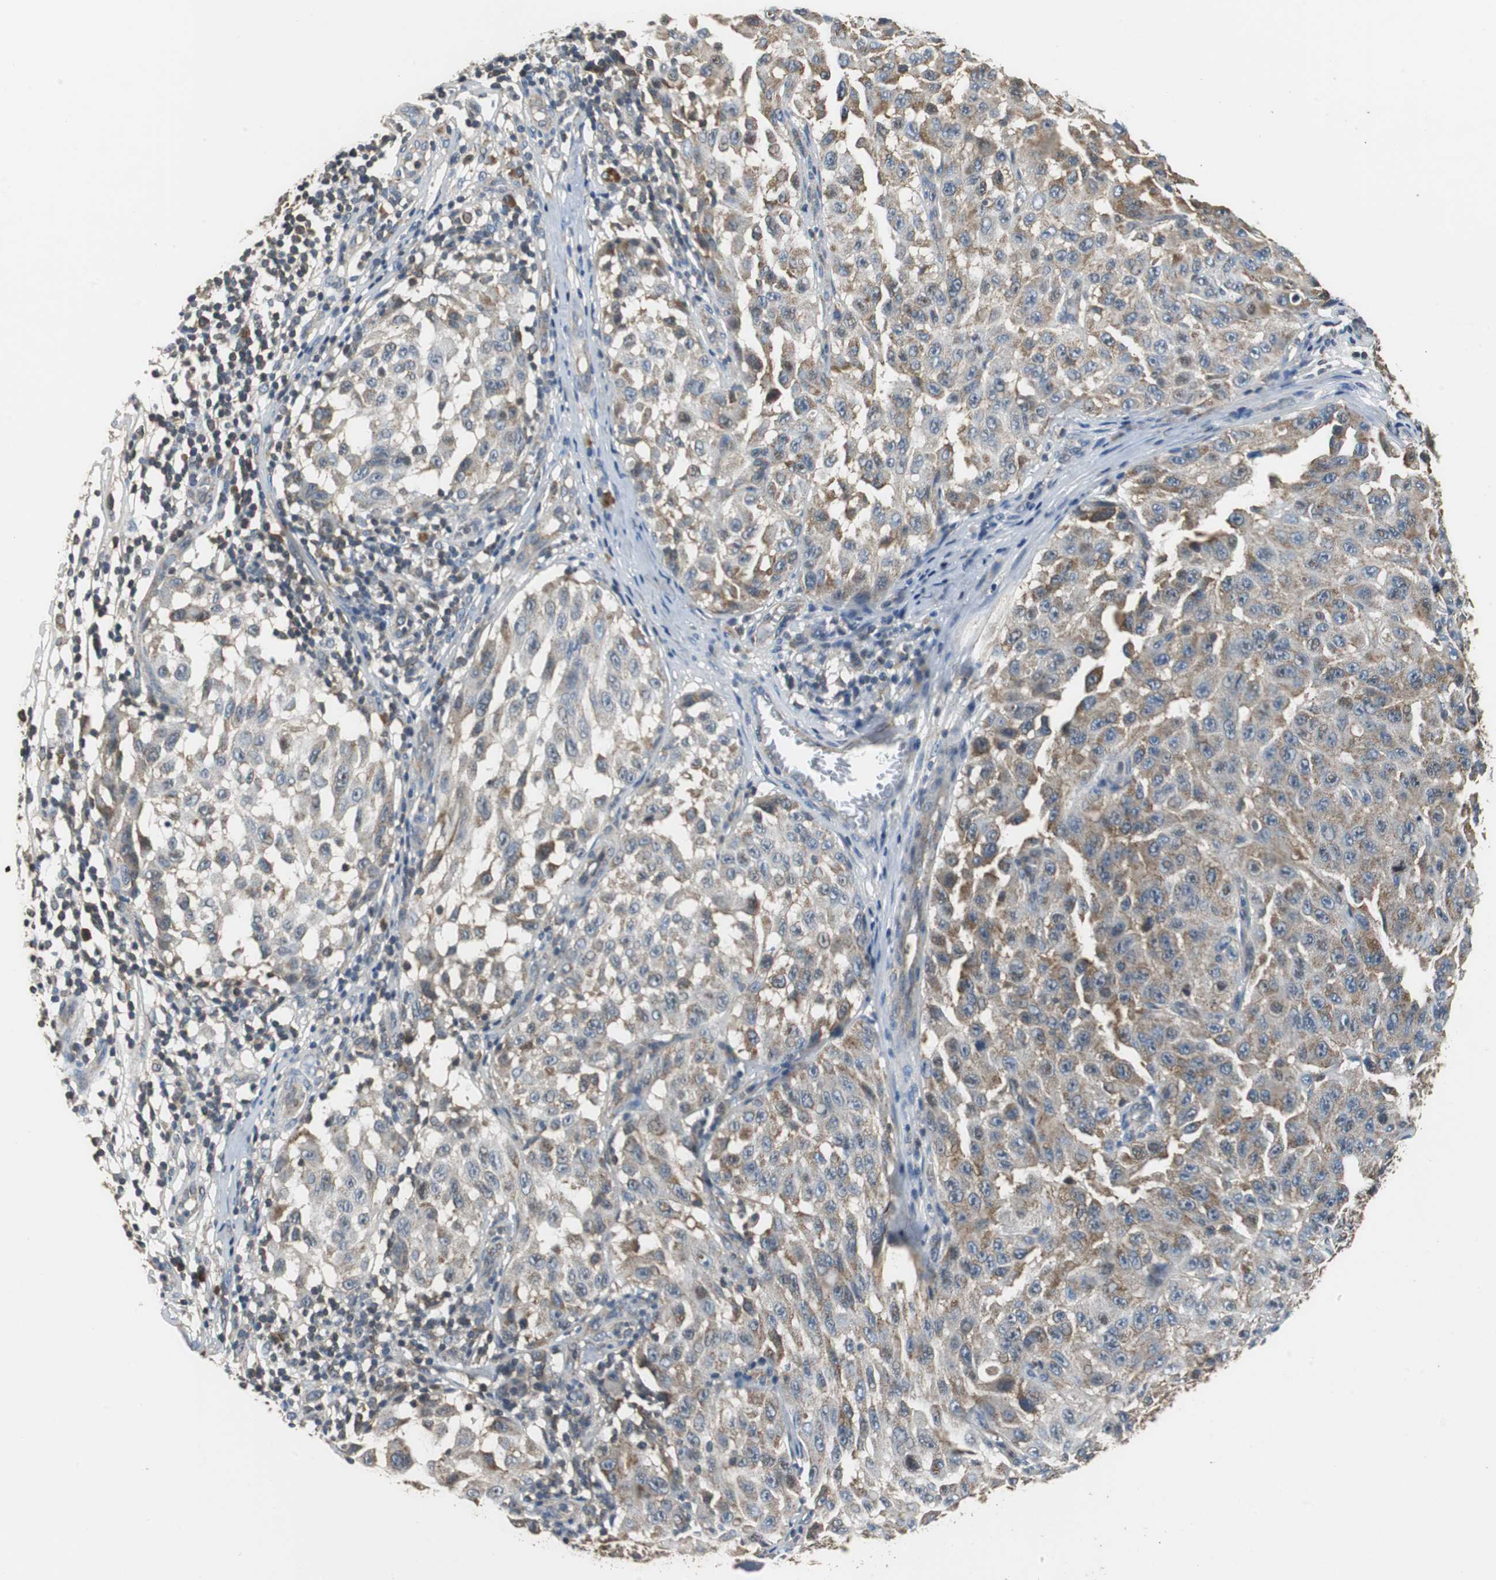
{"staining": {"intensity": "weak", "quantity": "25%-75%", "location": "cytoplasmic/membranous"}, "tissue": "melanoma", "cell_type": "Tumor cells", "image_type": "cancer", "snomed": [{"axis": "morphology", "description": "Malignant melanoma, NOS"}, {"axis": "topography", "description": "Skin"}], "caption": "DAB immunohistochemical staining of malignant melanoma displays weak cytoplasmic/membranous protein positivity in about 25%-75% of tumor cells. The staining was performed using DAB, with brown indicating positive protein expression. Nuclei are stained blue with hematoxylin.", "gene": "VBP1", "patient": {"sex": "male", "age": 30}}